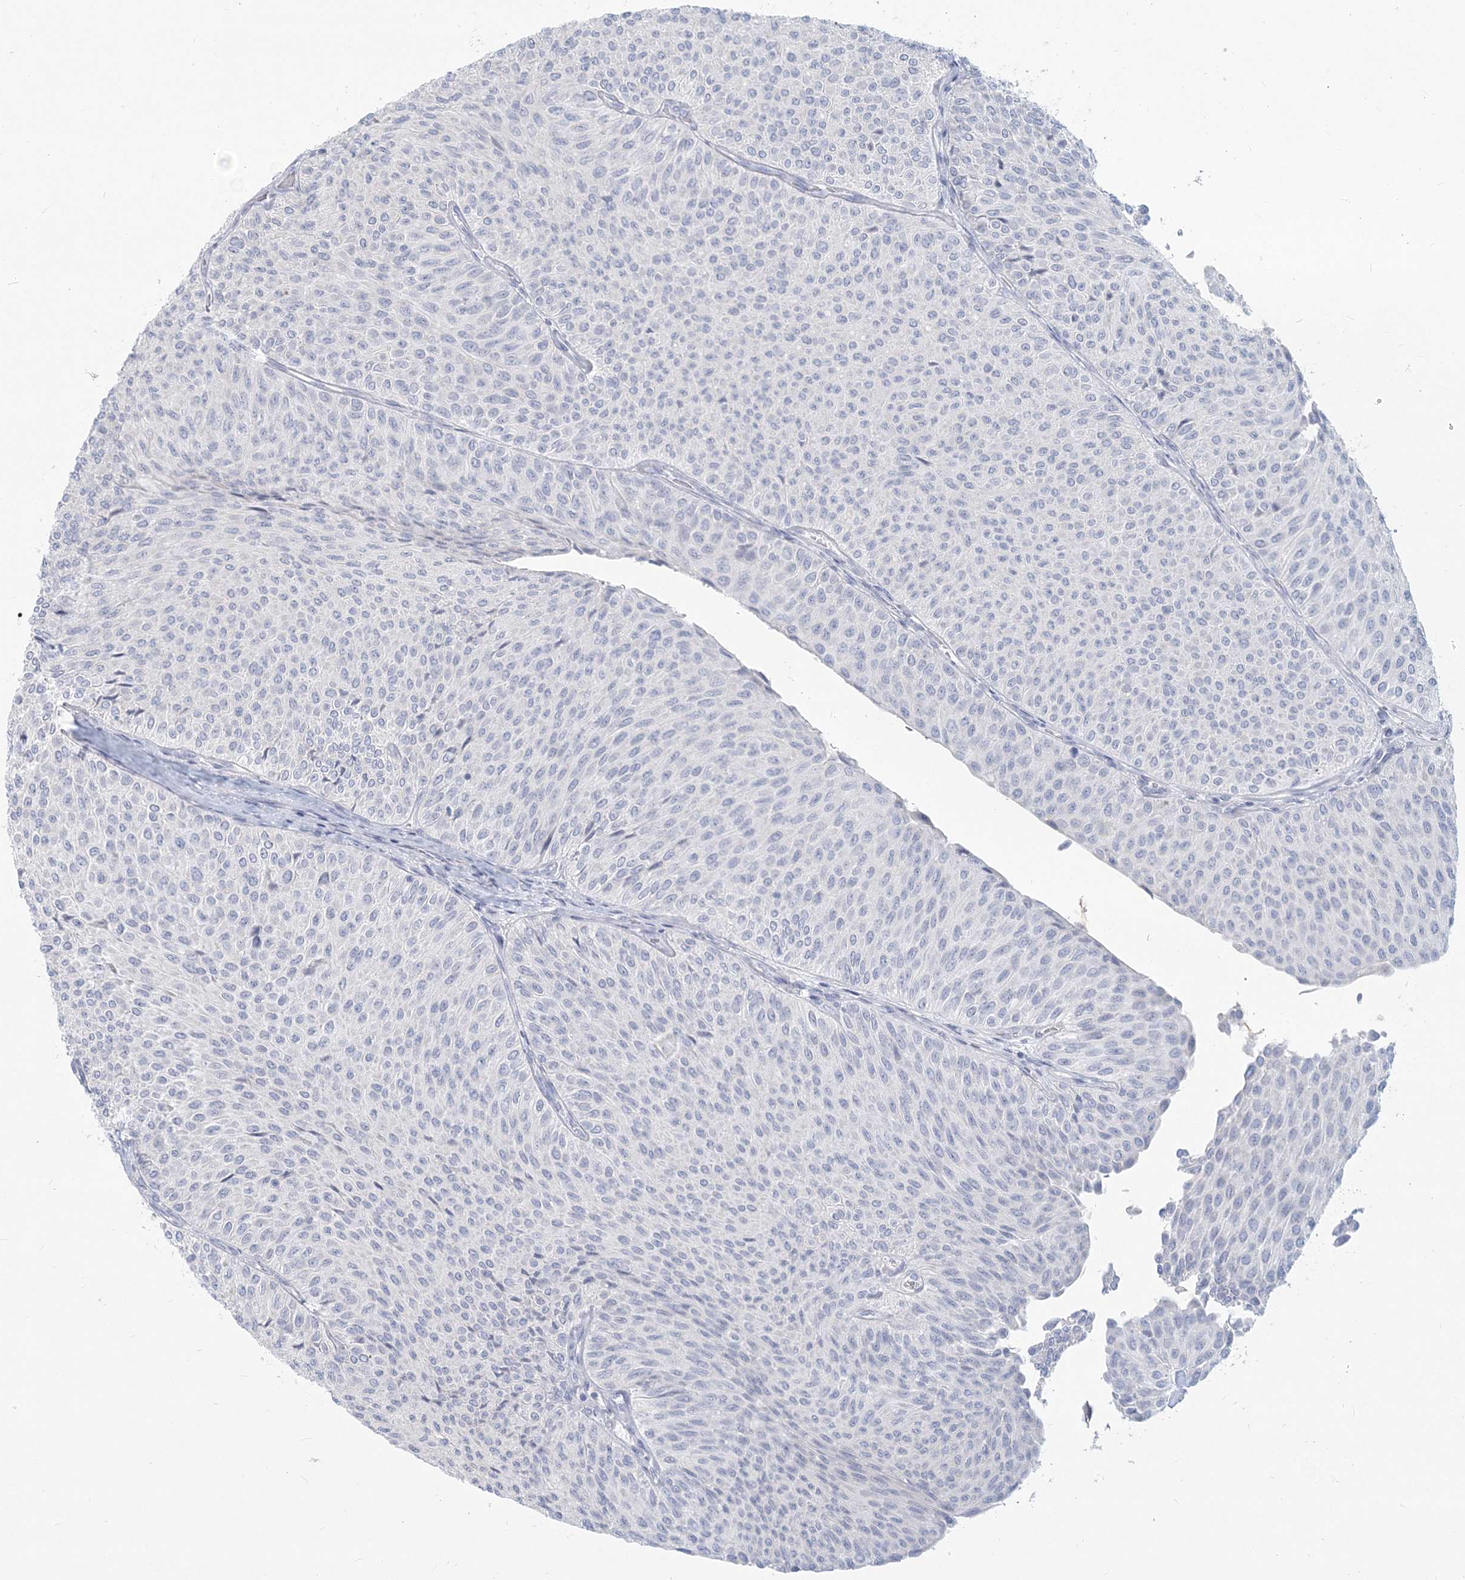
{"staining": {"intensity": "negative", "quantity": "none", "location": "none"}, "tissue": "urothelial cancer", "cell_type": "Tumor cells", "image_type": "cancer", "snomed": [{"axis": "morphology", "description": "Urothelial carcinoma, Low grade"}, {"axis": "topography", "description": "Urinary bladder"}], "caption": "Urothelial cancer was stained to show a protein in brown. There is no significant positivity in tumor cells. Nuclei are stained in blue.", "gene": "CSN1S1", "patient": {"sex": "male", "age": 78}}